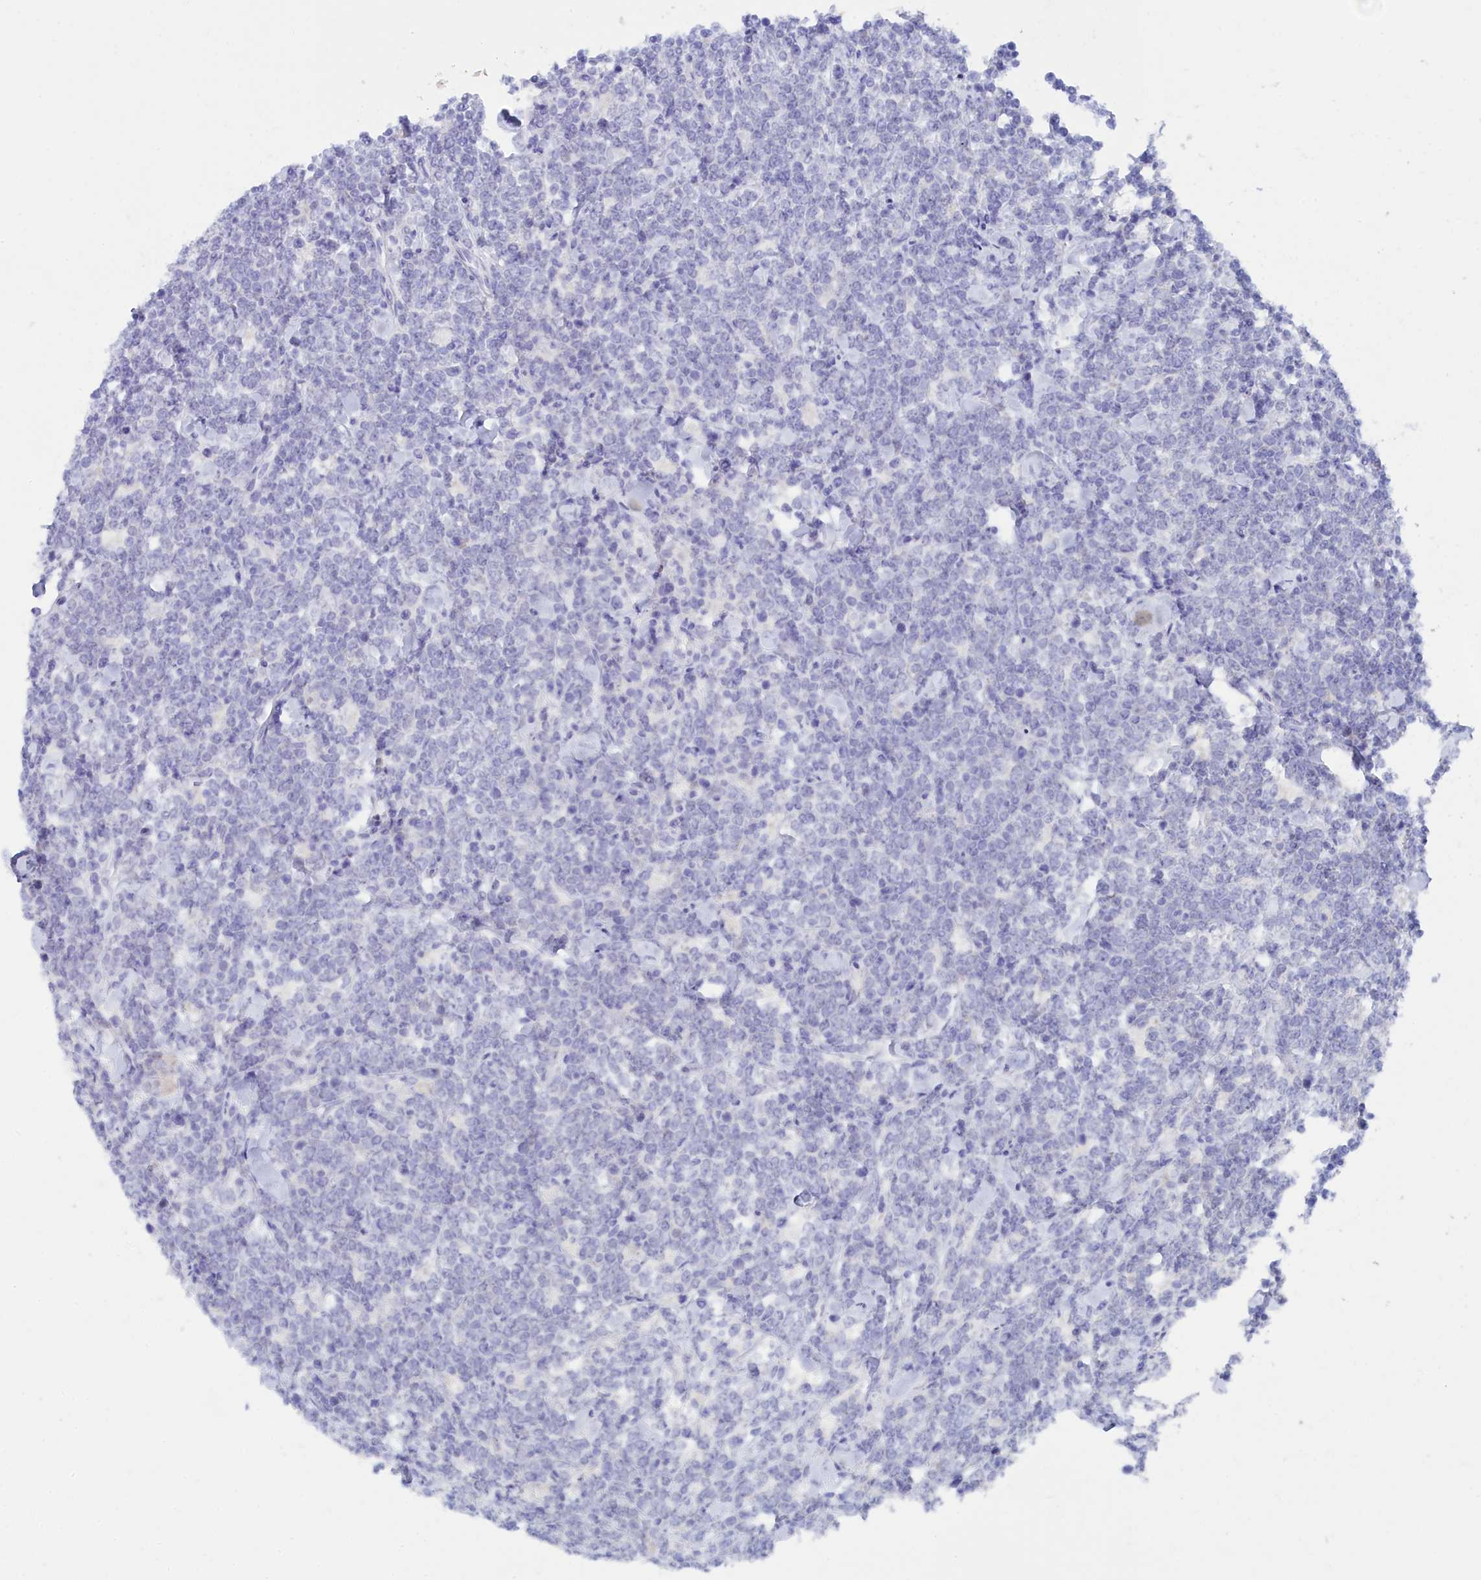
{"staining": {"intensity": "negative", "quantity": "none", "location": "none"}, "tissue": "lymphoma", "cell_type": "Tumor cells", "image_type": "cancer", "snomed": [{"axis": "morphology", "description": "Malignant lymphoma, non-Hodgkin's type, High grade"}, {"axis": "topography", "description": "Small intestine"}], "caption": "Protein analysis of malignant lymphoma, non-Hodgkin's type (high-grade) shows no significant positivity in tumor cells.", "gene": "TRIM10", "patient": {"sex": "male", "age": 8}}